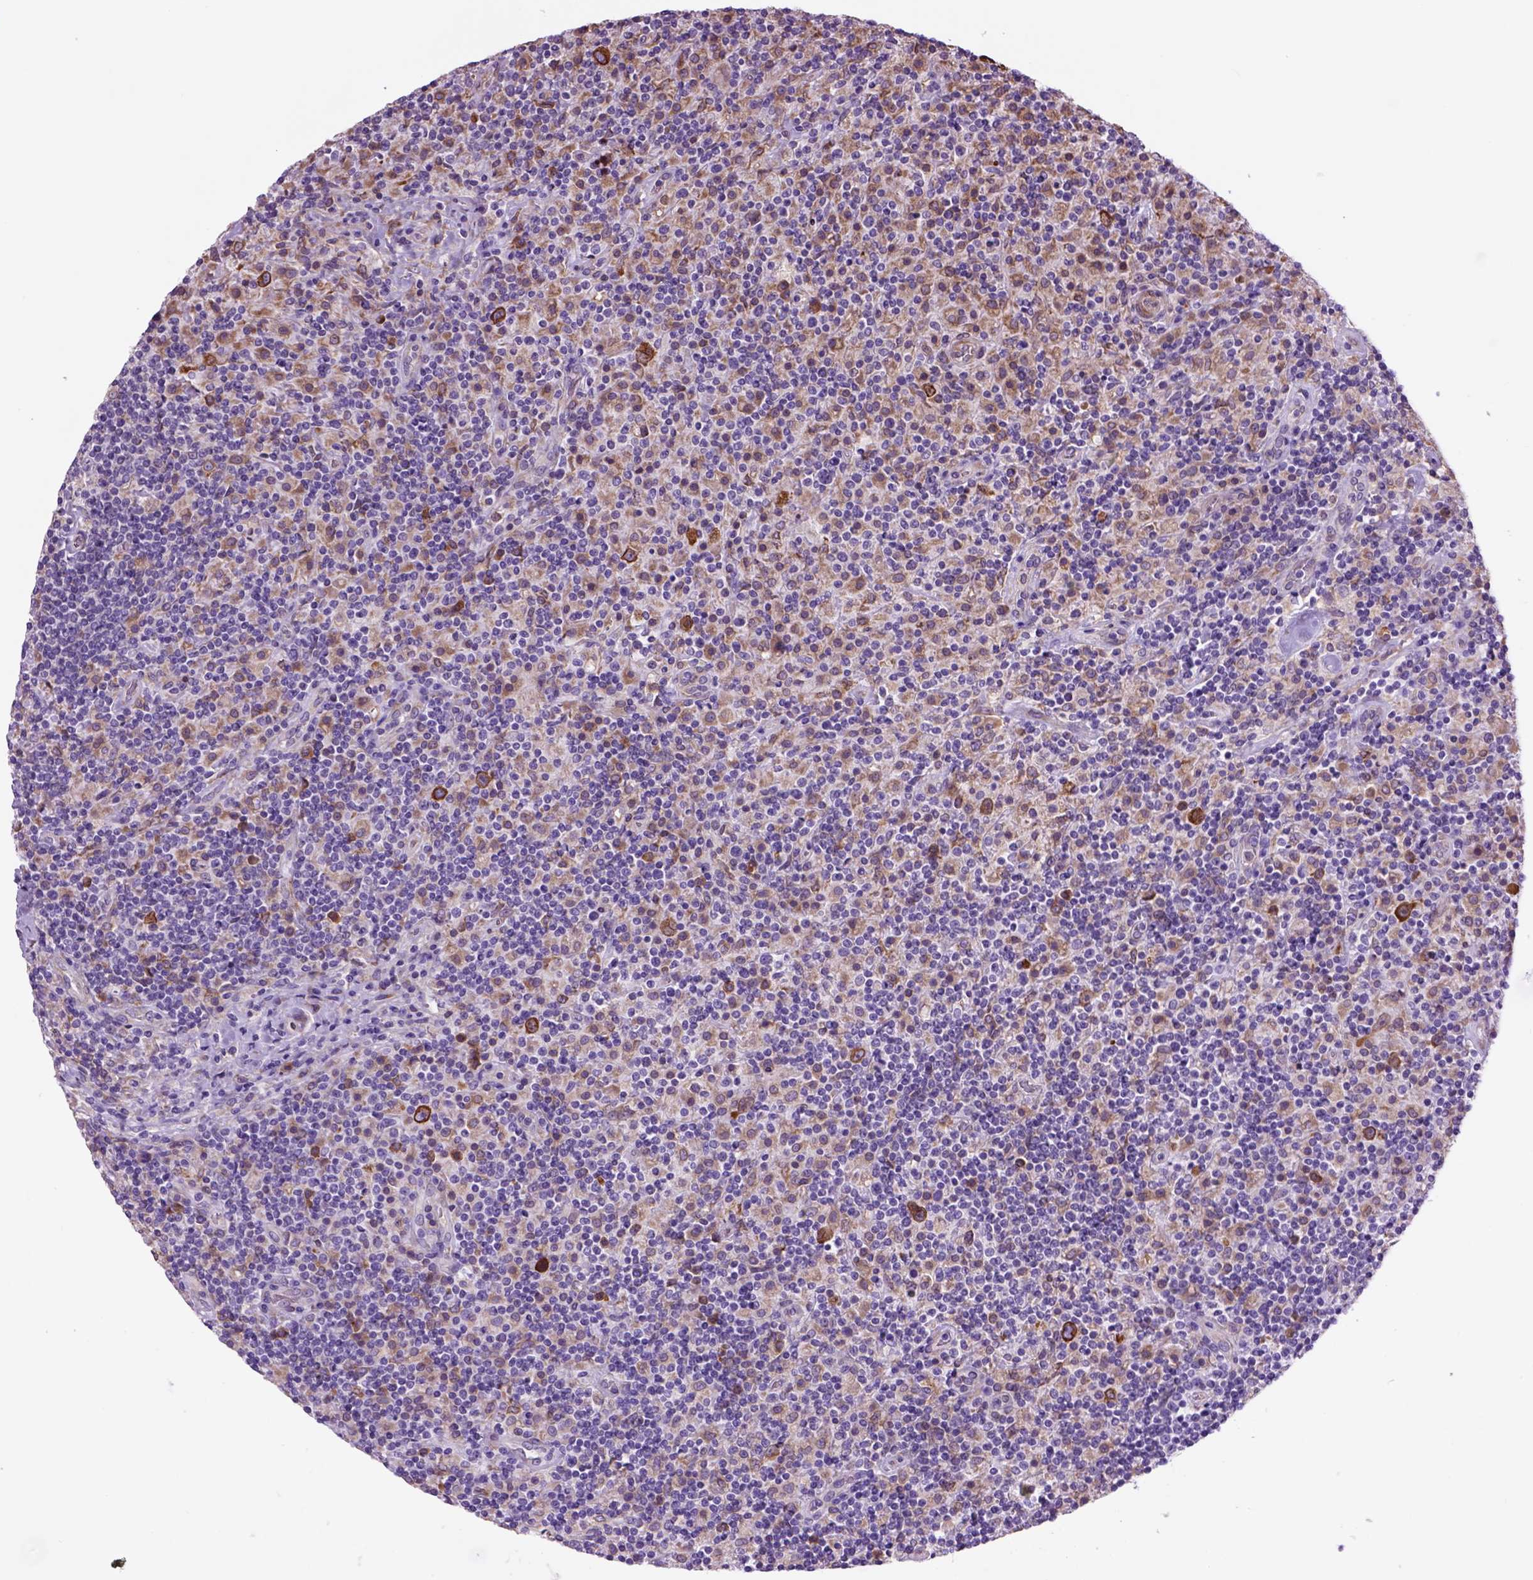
{"staining": {"intensity": "weak", "quantity": ">75%", "location": "cytoplasmic/membranous"}, "tissue": "lymphoma", "cell_type": "Tumor cells", "image_type": "cancer", "snomed": [{"axis": "morphology", "description": "Hodgkin's disease, NOS"}, {"axis": "topography", "description": "Lymph node"}], "caption": "Weak cytoplasmic/membranous protein staining is present in approximately >75% of tumor cells in Hodgkin's disease. The protein is shown in brown color, while the nuclei are stained blue.", "gene": "PIAS3", "patient": {"sex": "male", "age": 70}}